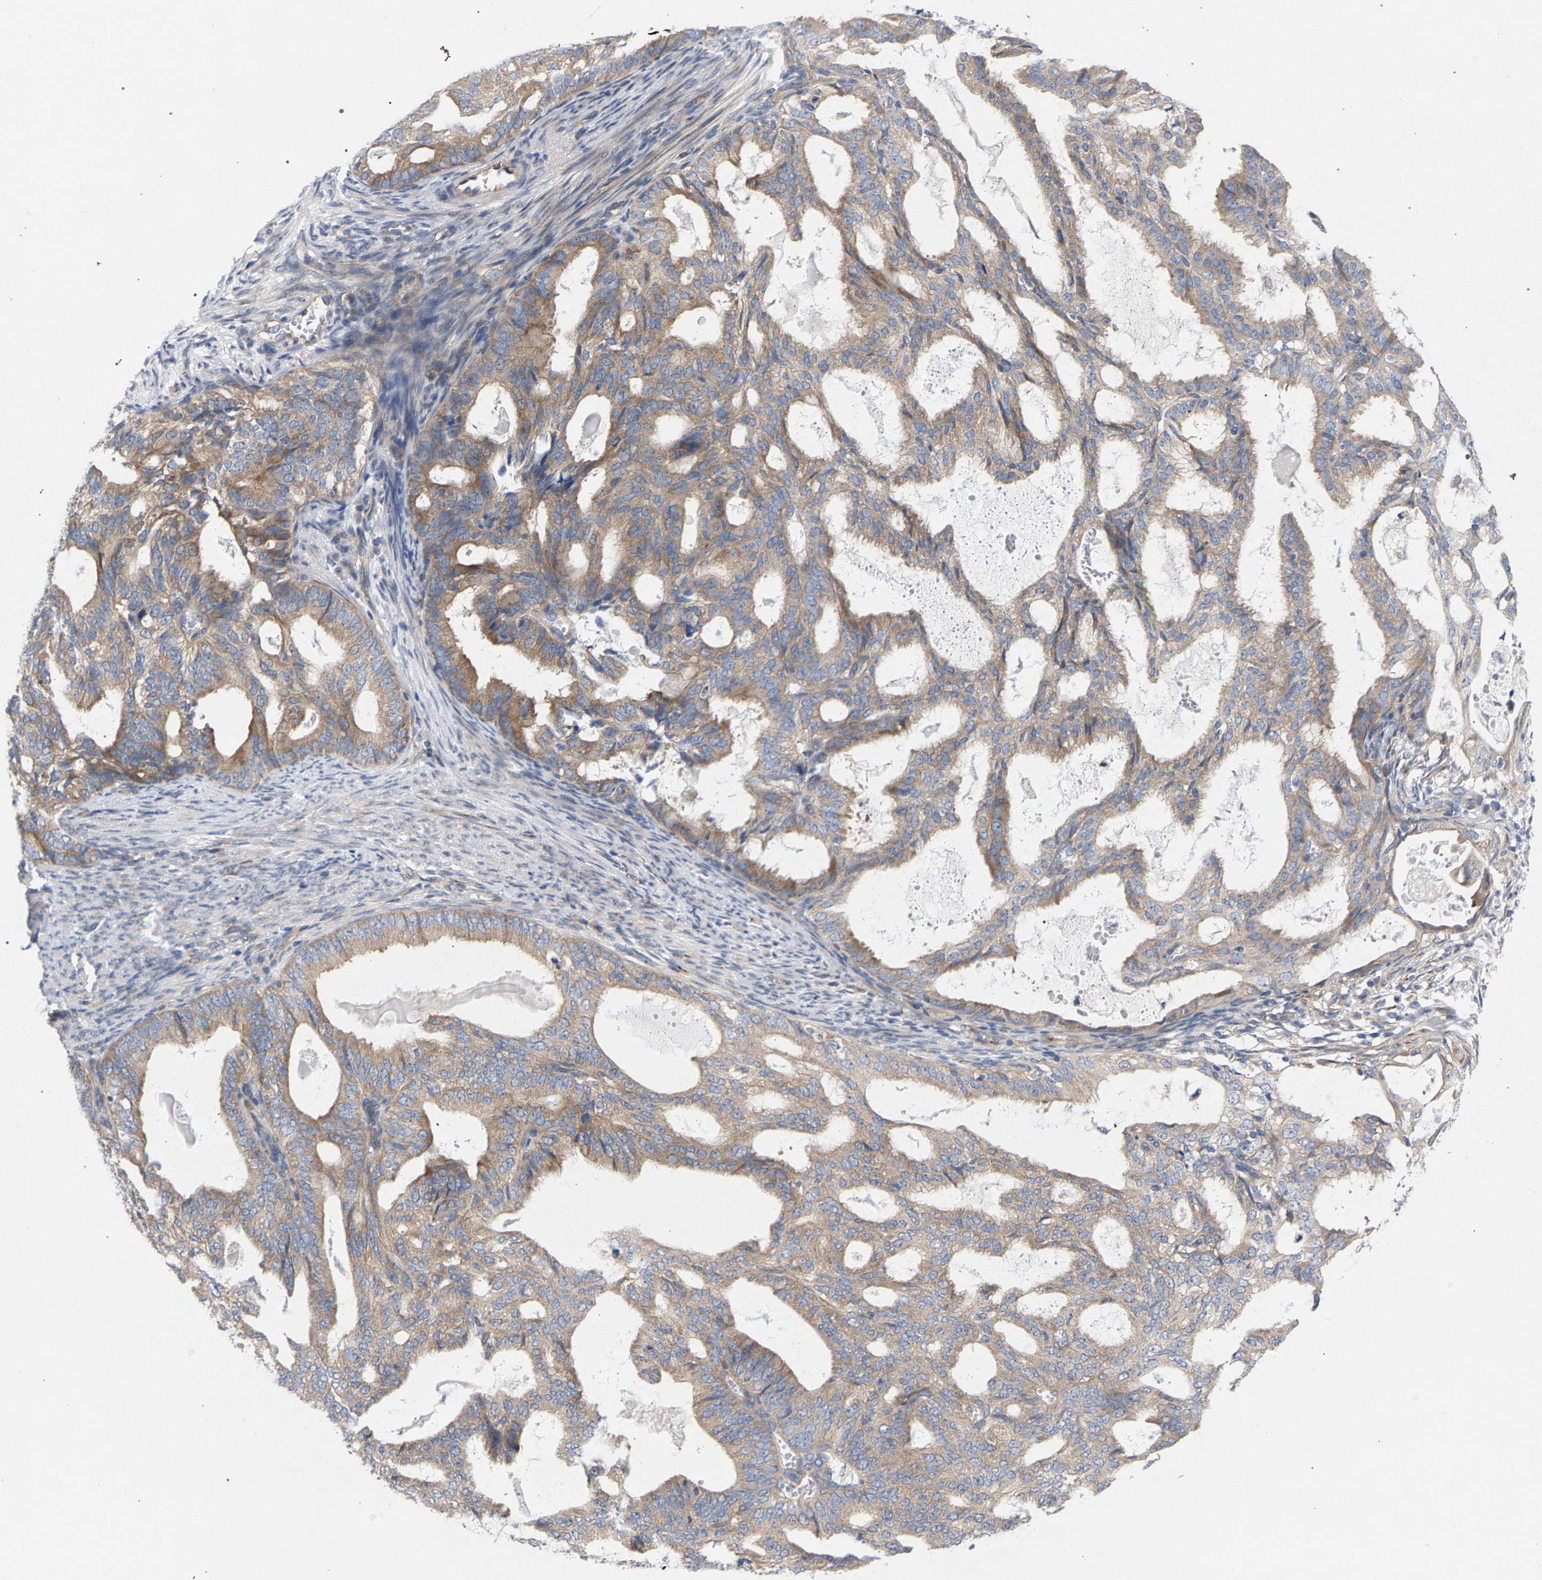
{"staining": {"intensity": "moderate", "quantity": ">75%", "location": "cytoplasmic/membranous"}, "tissue": "endometrial cancer", "cell_type": "Tumor cells", "image_type": "cancer", "snomed": [{"axis": "morphology", "description": "Adenocarcinoma, NOS"}, {"axis": "topography", "description": "Endometrium"}], "caption": "DAB (3,3'-diaminobenzidine) immunohistochemical staining of endometrial cancer (adenocarcinoma) exhibits moderate cytoplasmic/membranous protein expression in approximately >75% of tumor cells.", "gene": "MAMDC2", "patient": {"sex": "female", "age": 58}}